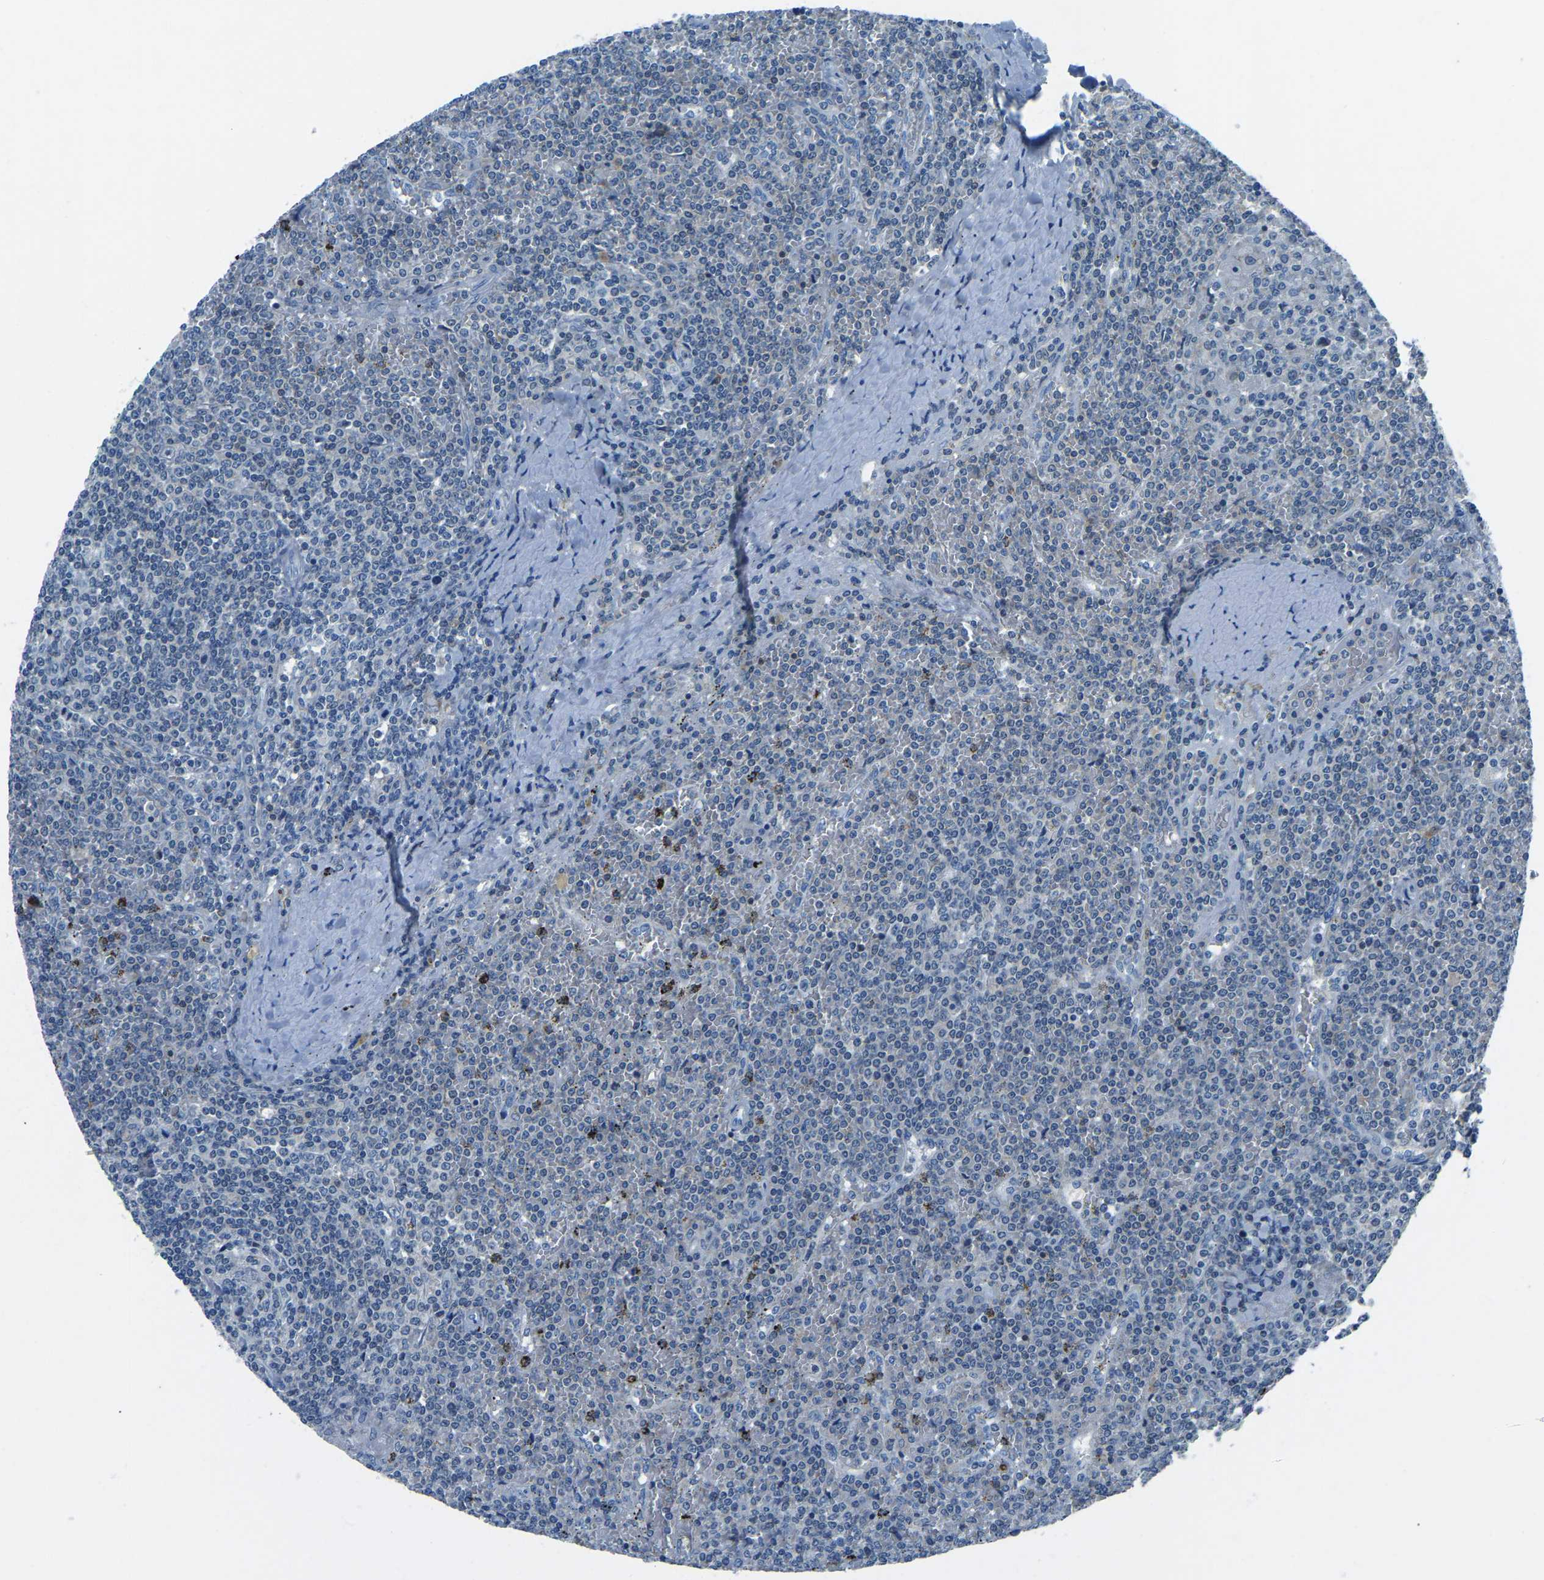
{"staining": {"intensity": "negative", "quantity": "none", "location": "none"}, "tissue": "lymphoma", "cell_type": "Tumor cells", "image_type": "cancer", "snomed": [{"axis": "morphology", "description": "Malignant lymphoma, non-Hodgkin's type, Low grade"}, {"axis": "topography", "description": "Spleen"}], "caption": "This is an immunohistochemistry image of human lymphoma. There is no expression in tumor cells.", "gene": "XIRP1", "patient": {"sex": "female", "age": 19}}